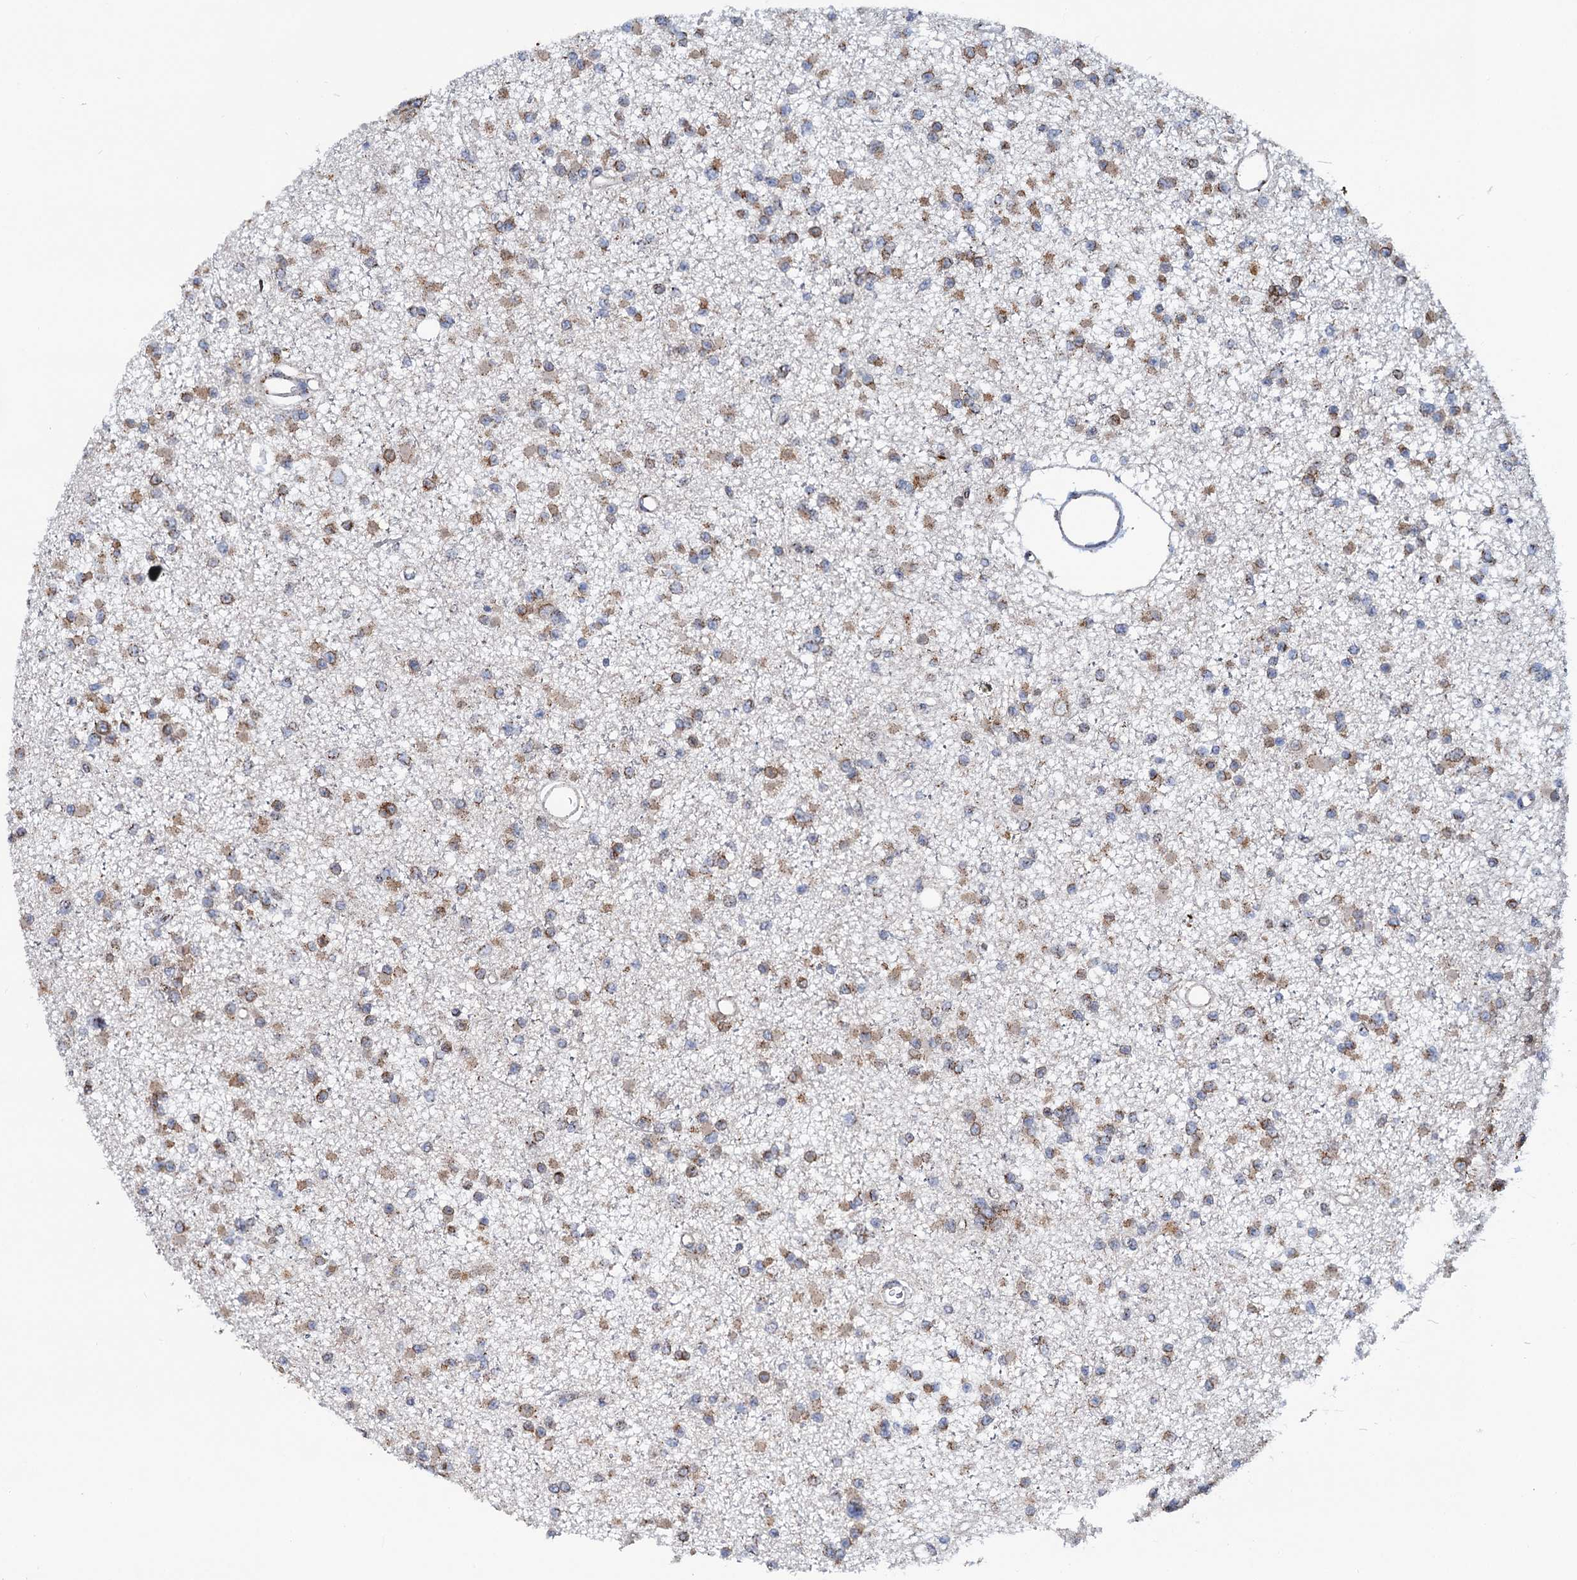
{"staining": {"intensity": "moderate", "quantity": "25%-75%", "location": "cytoplasmic/membranous"}, "tissue": "glioma", "cell_type": "Tumor cells", "image_type": "cancer", "snomed": [{"axis": "morphology", "description": "Glioma, malignant, Low grade"}, {"axis": "topography", "description": "Brain"}], "caption": "A brown stain highlights moderate cytoplasmic/membranous staining of a protein in human glioma tumor cells.", "gene": "SUPT20H", "patient": {"sex": "female", "age": 22}}